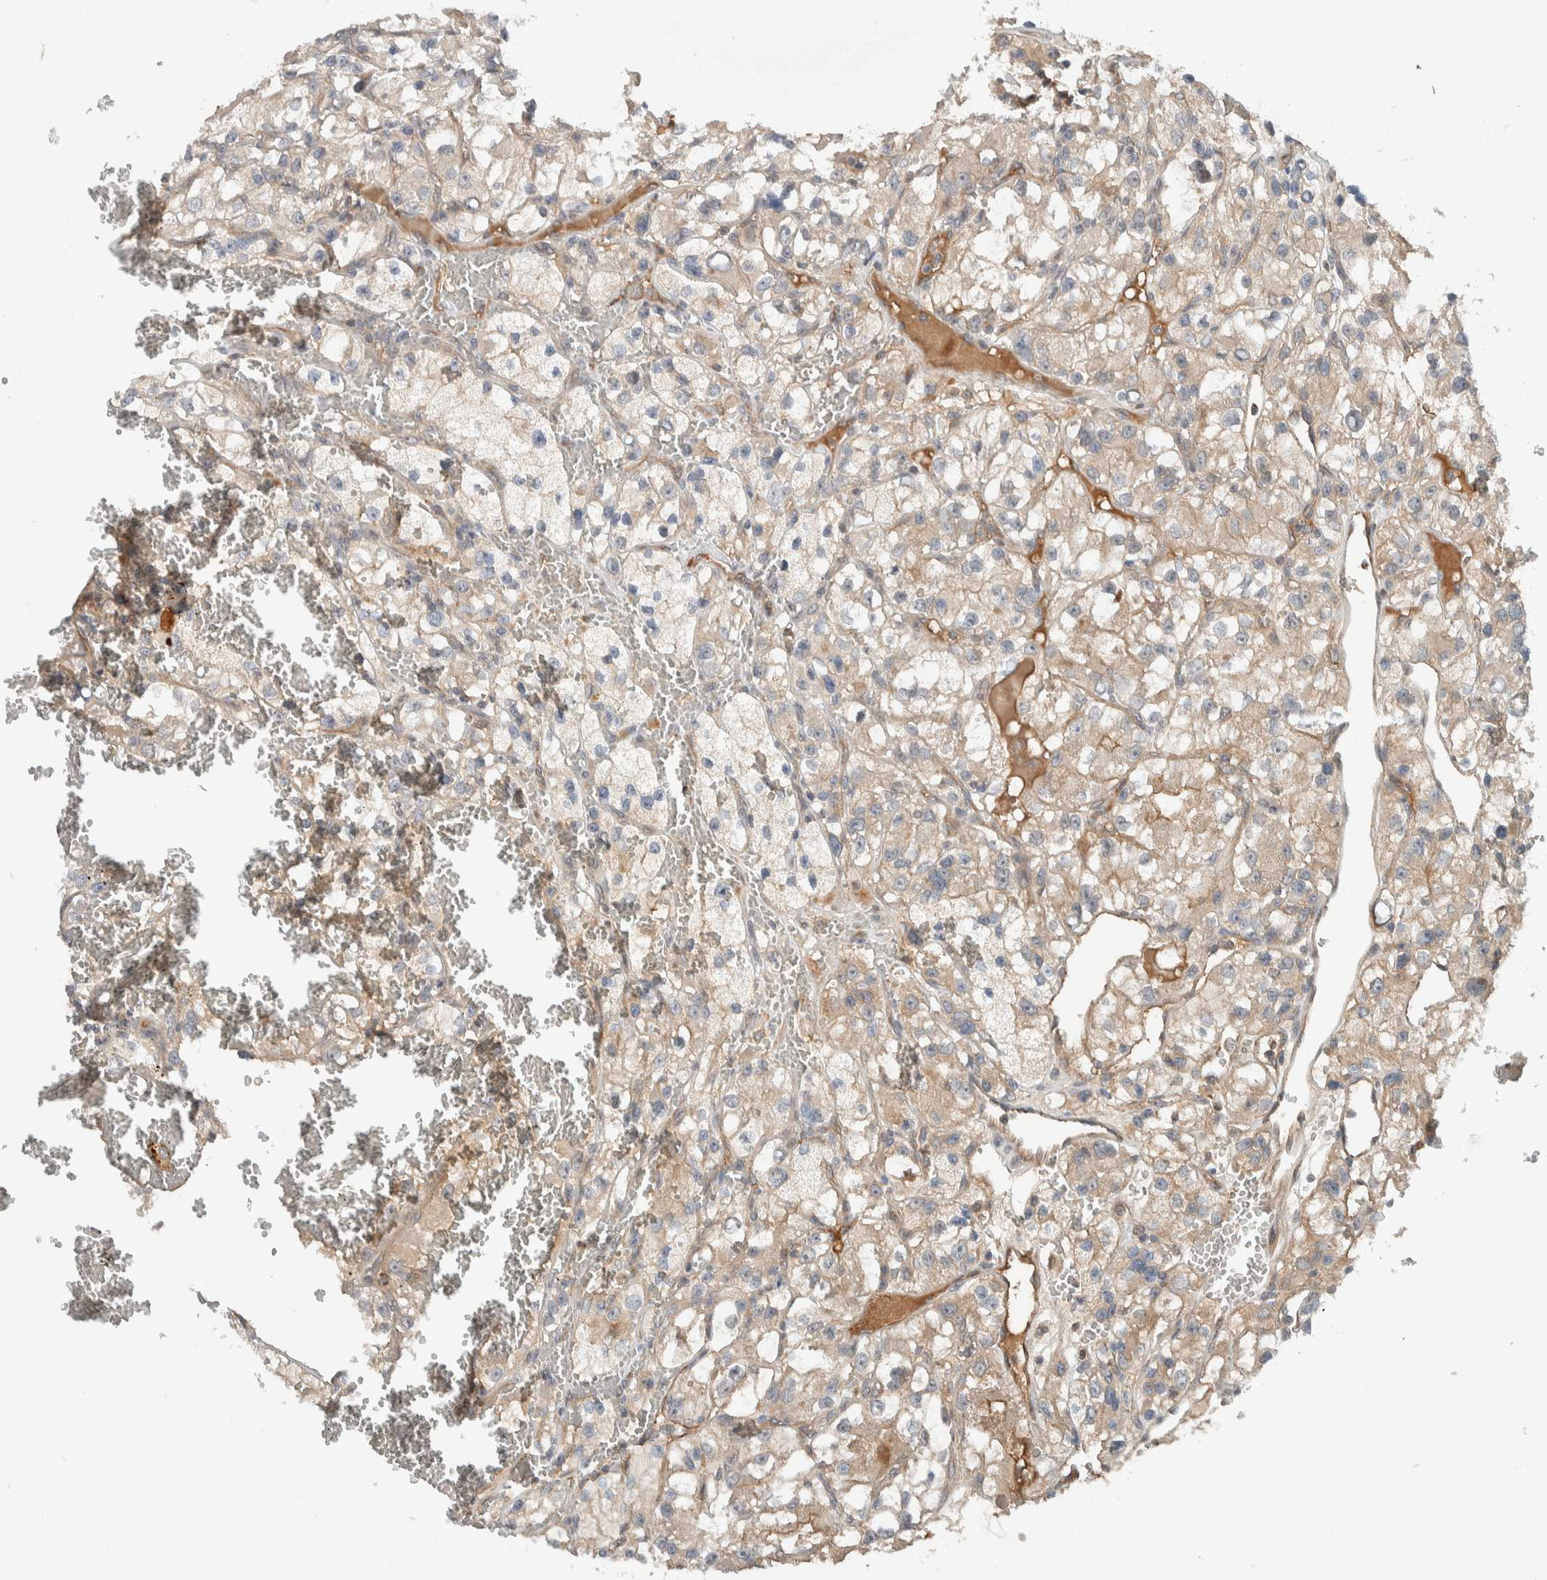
{"staining": {"intensity": "weak", "quantity": "25%-75%", "location": "cytoplasmic/membranous"}, "tissue": "renal cancer", "cell_type": "Tumor cells", "image_type": "cancer", "snomed": [{"axis": "morphology", "description": "Adenocarcinoma, NOS"}, {"axis": "topography", "description": "Kidney"}], "caption": "Renal cancer (adenocarcinoma) tissue exhibits weak cytoplasmic/membranous staining in about 25%-75% of tumor cells (Brightfield microscopy of DAB IHC at high magnification).", "gene": "ARMC7", "patient": {"sex": "female", "age": 57}}